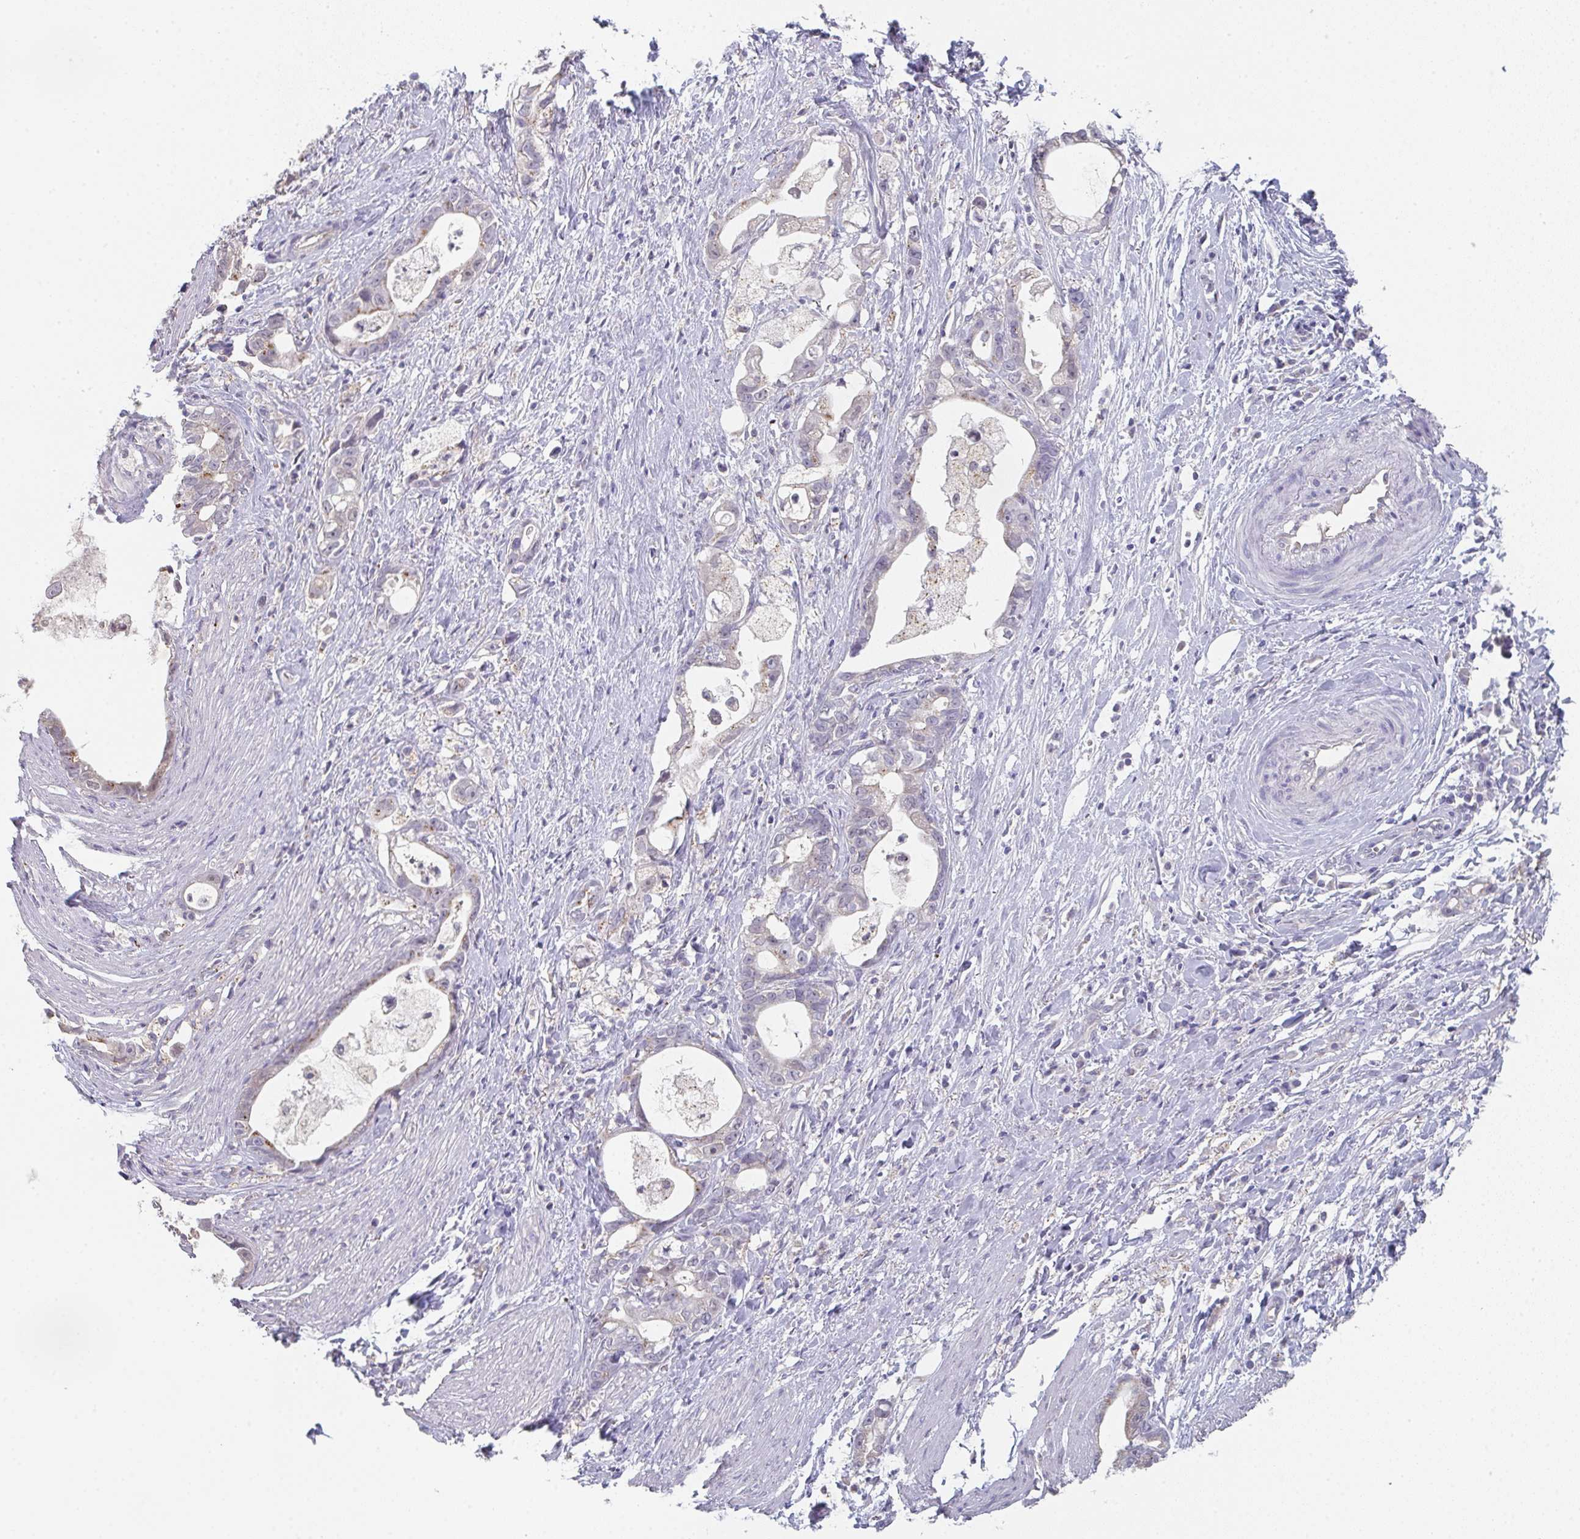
{"staining": {"intensity": "negative", "quantity": "none", "location": "none"}, "tissue": "stomach cancer", "cell_type": "Tumor cells", "image_type": "cancer", "snomed": [{"axis": "morphology", "description": "Adenocarcinoma, NOS"}, {"axis": "topography", "description": "Stomach"}], "caption": "IHC of human stomach adenocarcinoma demonstrates no positivity in tumor cells.", "gene": "CHMP5", "patient": {"sex": "male", "age": 55}}